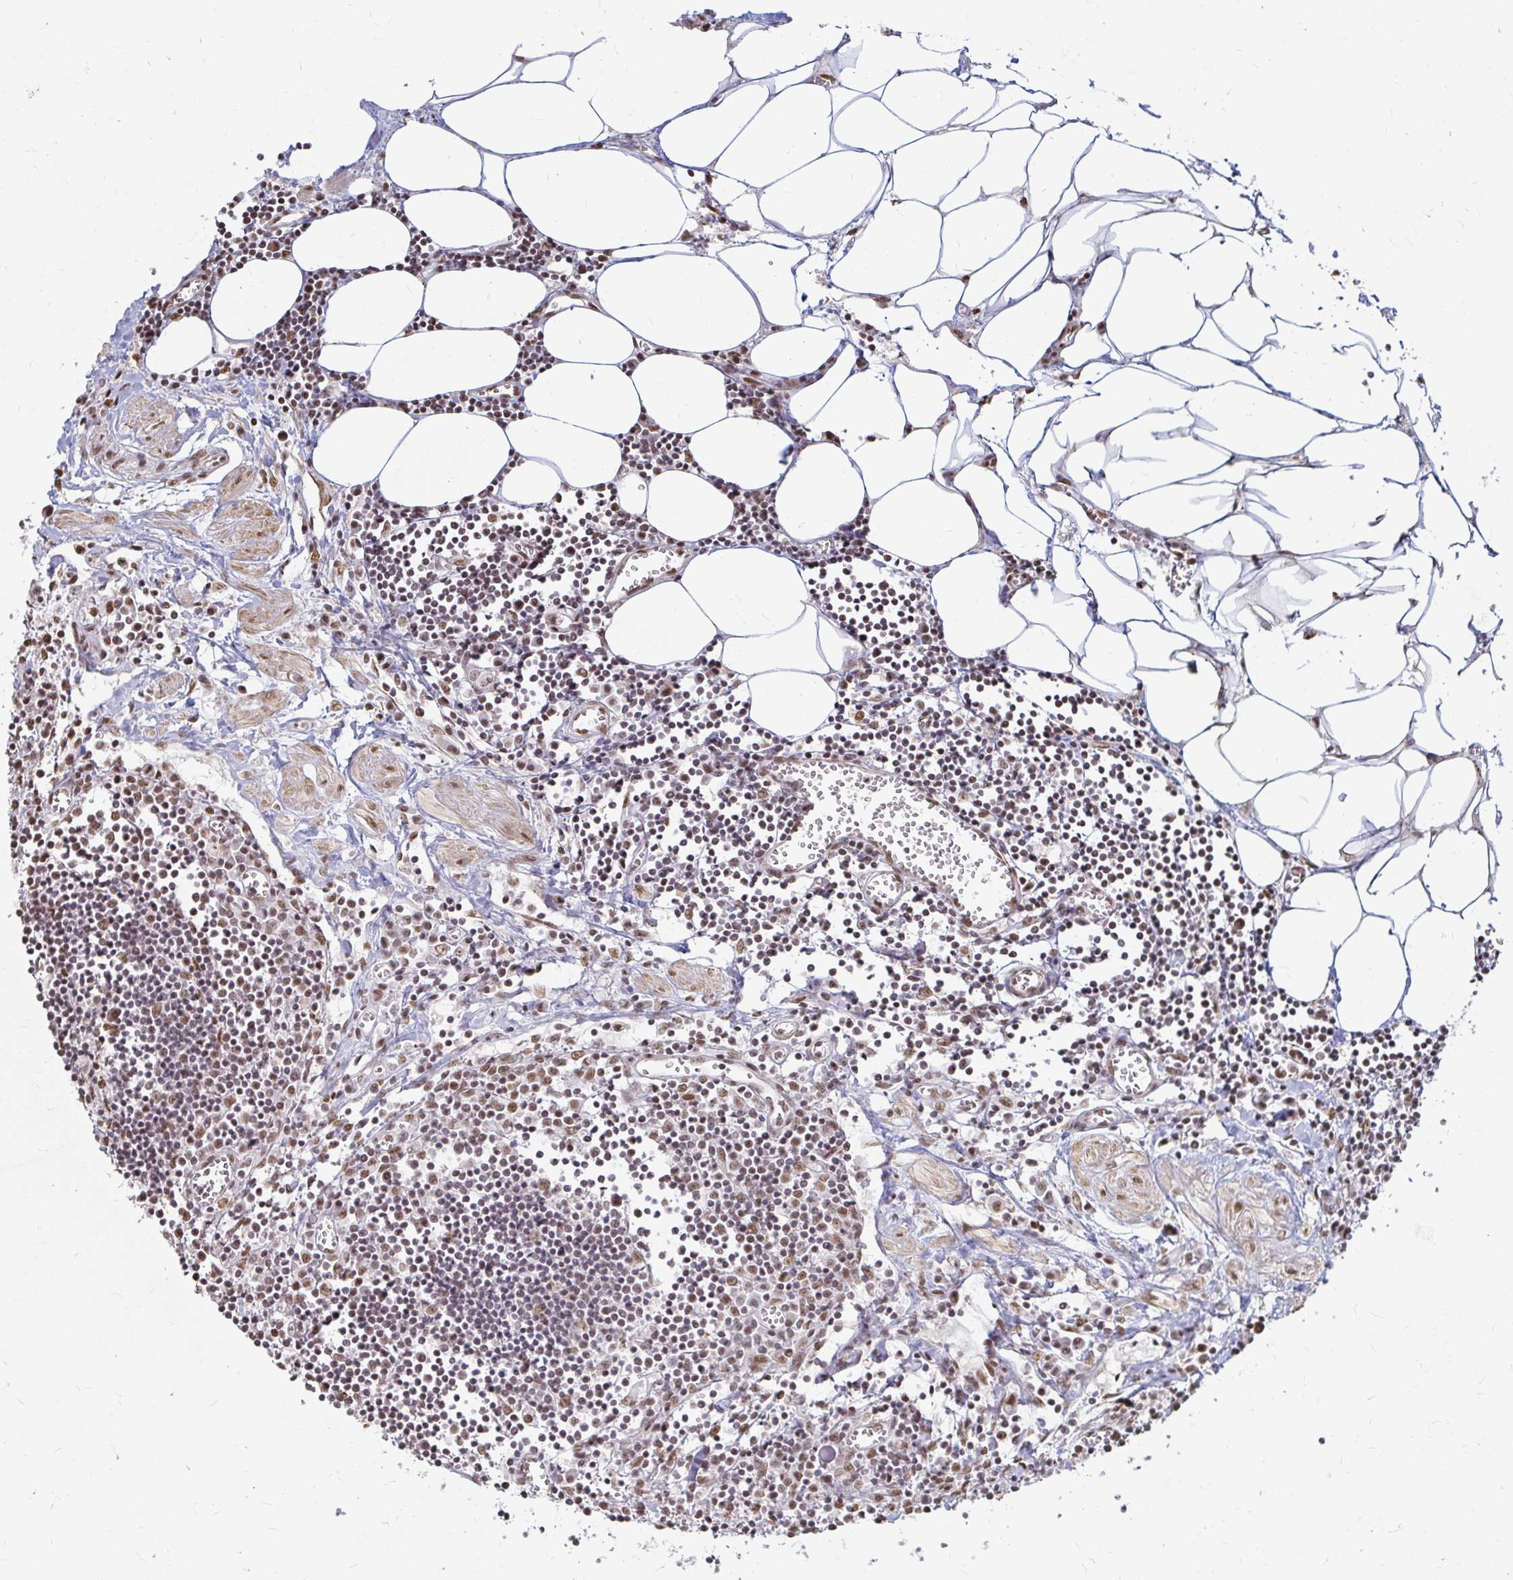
{"staining": {"intensity": "moderate", "quantity": "25%-75%", "location": "nuclear"}, "tissue": "lymph node", "cell_type": "Germinal center cells", "image_type": "normal", "snomed": [{"axis": "morphology", "description": "Normal tissue, NOS"}, {"axis": "topography", "description": "Lymph node"}], "caption": "Moderate nuclear expression is seen in approximately 25%-75% of germinal center cells in unremarkable lymph node.", "gene": "HNRNPU", "patient": {"sex": "male", "age": 66}}